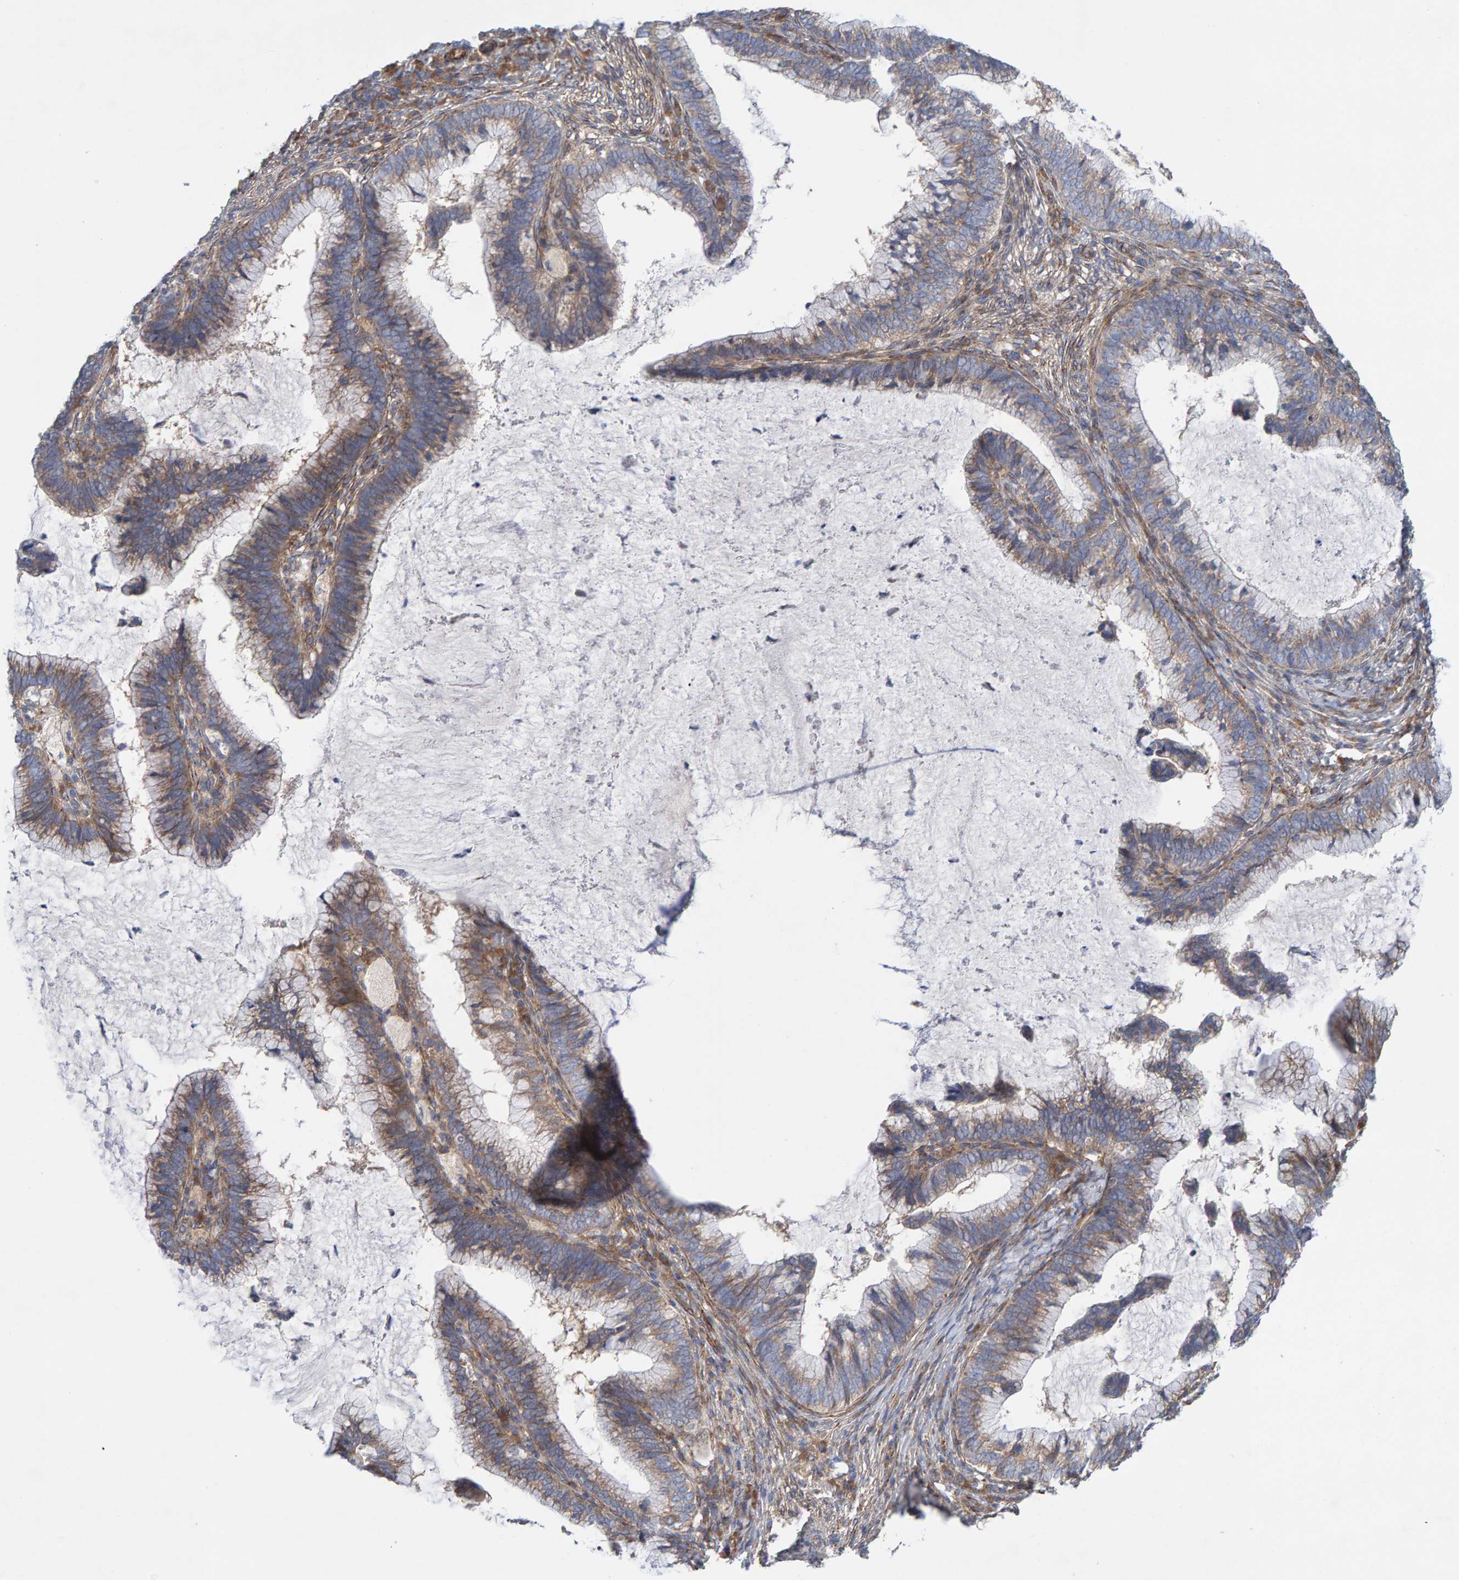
{"staining": {"intensity": "moderate", "quantity": "25%-75%", "location": "cytoplasmic/membranous"}, "tissue": "cervical cancer", "cell_type": "Tumor cells", "image_type": "cancer", "snomed": [{"axis": "morphology", "description": "Adenocarcinoma, NOS"}, {"axis": "topography", "description": "Cervix"}], "caption": "Immunohistochemistry (IHC) of cervical cancer shows medium levels of moderate cytoplasmic/membranous expression in about 25%-75% of tumor cells.", "gene": "CDK5RAP3", "patient": {"sex": "female", "age": 36}}